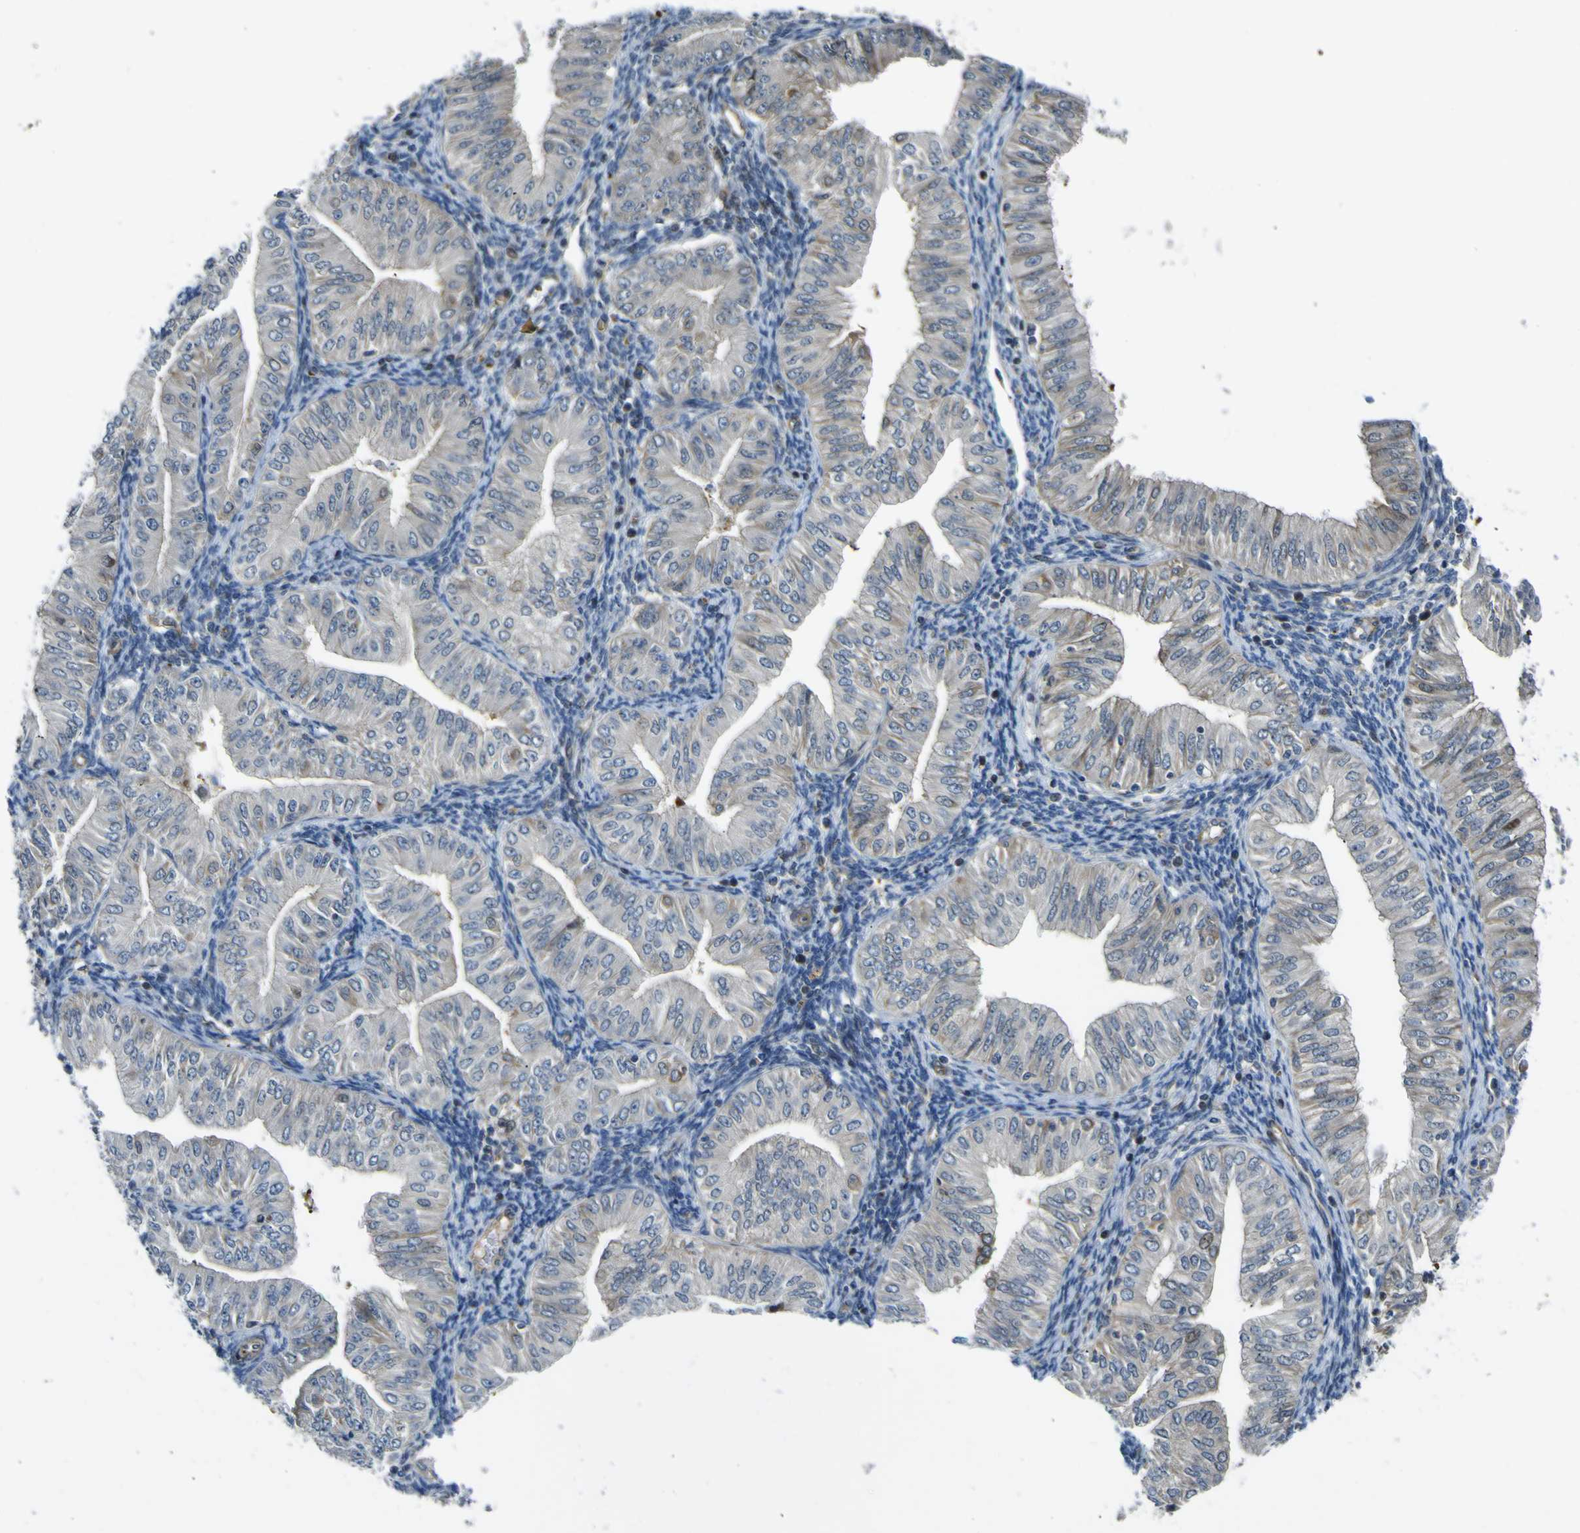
{"staining": {"intensity": "moderate", "quantity": "<25%", "location": "cytoplasmic/membranous"}, "tissue": "endometrial cancer", "cell_type": "Tumor cells", "image_type": "cancer", "snomed": [{"axis": "morphology", "description": "Normal tissue, NOS"}, {"axis": "morphology", "description": "Adenocarcinoma, NOS"}, {"axis": "topography", "description": "Endometrium"}], "caption": "Moderate cytoplasmic/membranous protein expression is seen in approximately <25% of tumor cells in endometrial adenocarcinoma.", "gene": "KDM7A", "patient": {"sex": "female", "age": 53}}